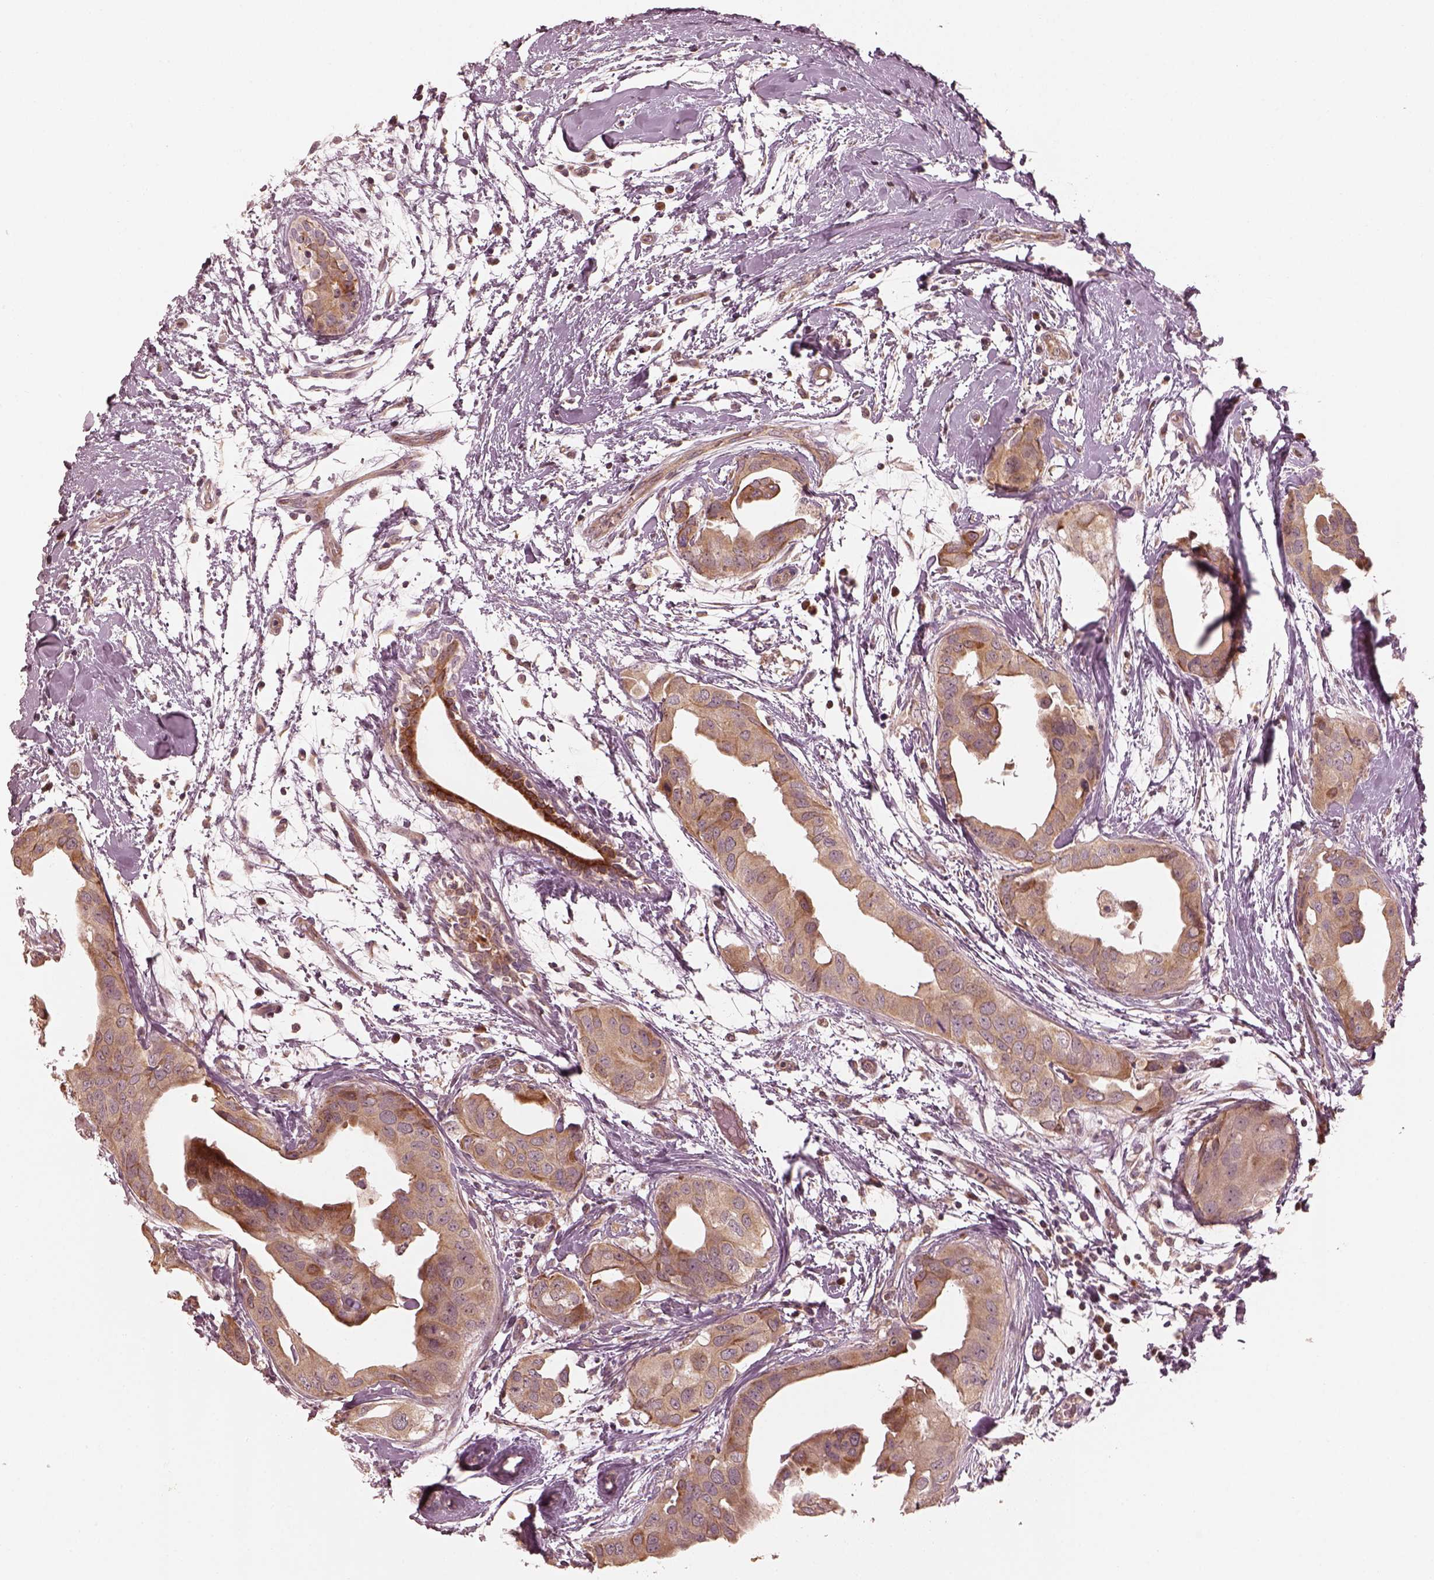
{"staining": {"intensity": "weak", "quantity": ">75%", "location": "cytoplasmic/membranous"}, "tissue": "breast cancer", "cell_type": "Tumor cells", "image_type": "cancer", "snomed": [{"axis": "morphology", "description": "Normal tissue, NOS"}, {"axis": "morphology", "description": "Duct carcinoma"}, {"axis": "topography", "description": "Breast"}], "caption": "Immunohistochemical staining of breast intraductal carcinoma displays low levels of weak cytoplasmic/membranous positivity in about >75% of tumor cells.", "gene": "SLC25A46", "patient": {"sex": "female", "age": 40}}